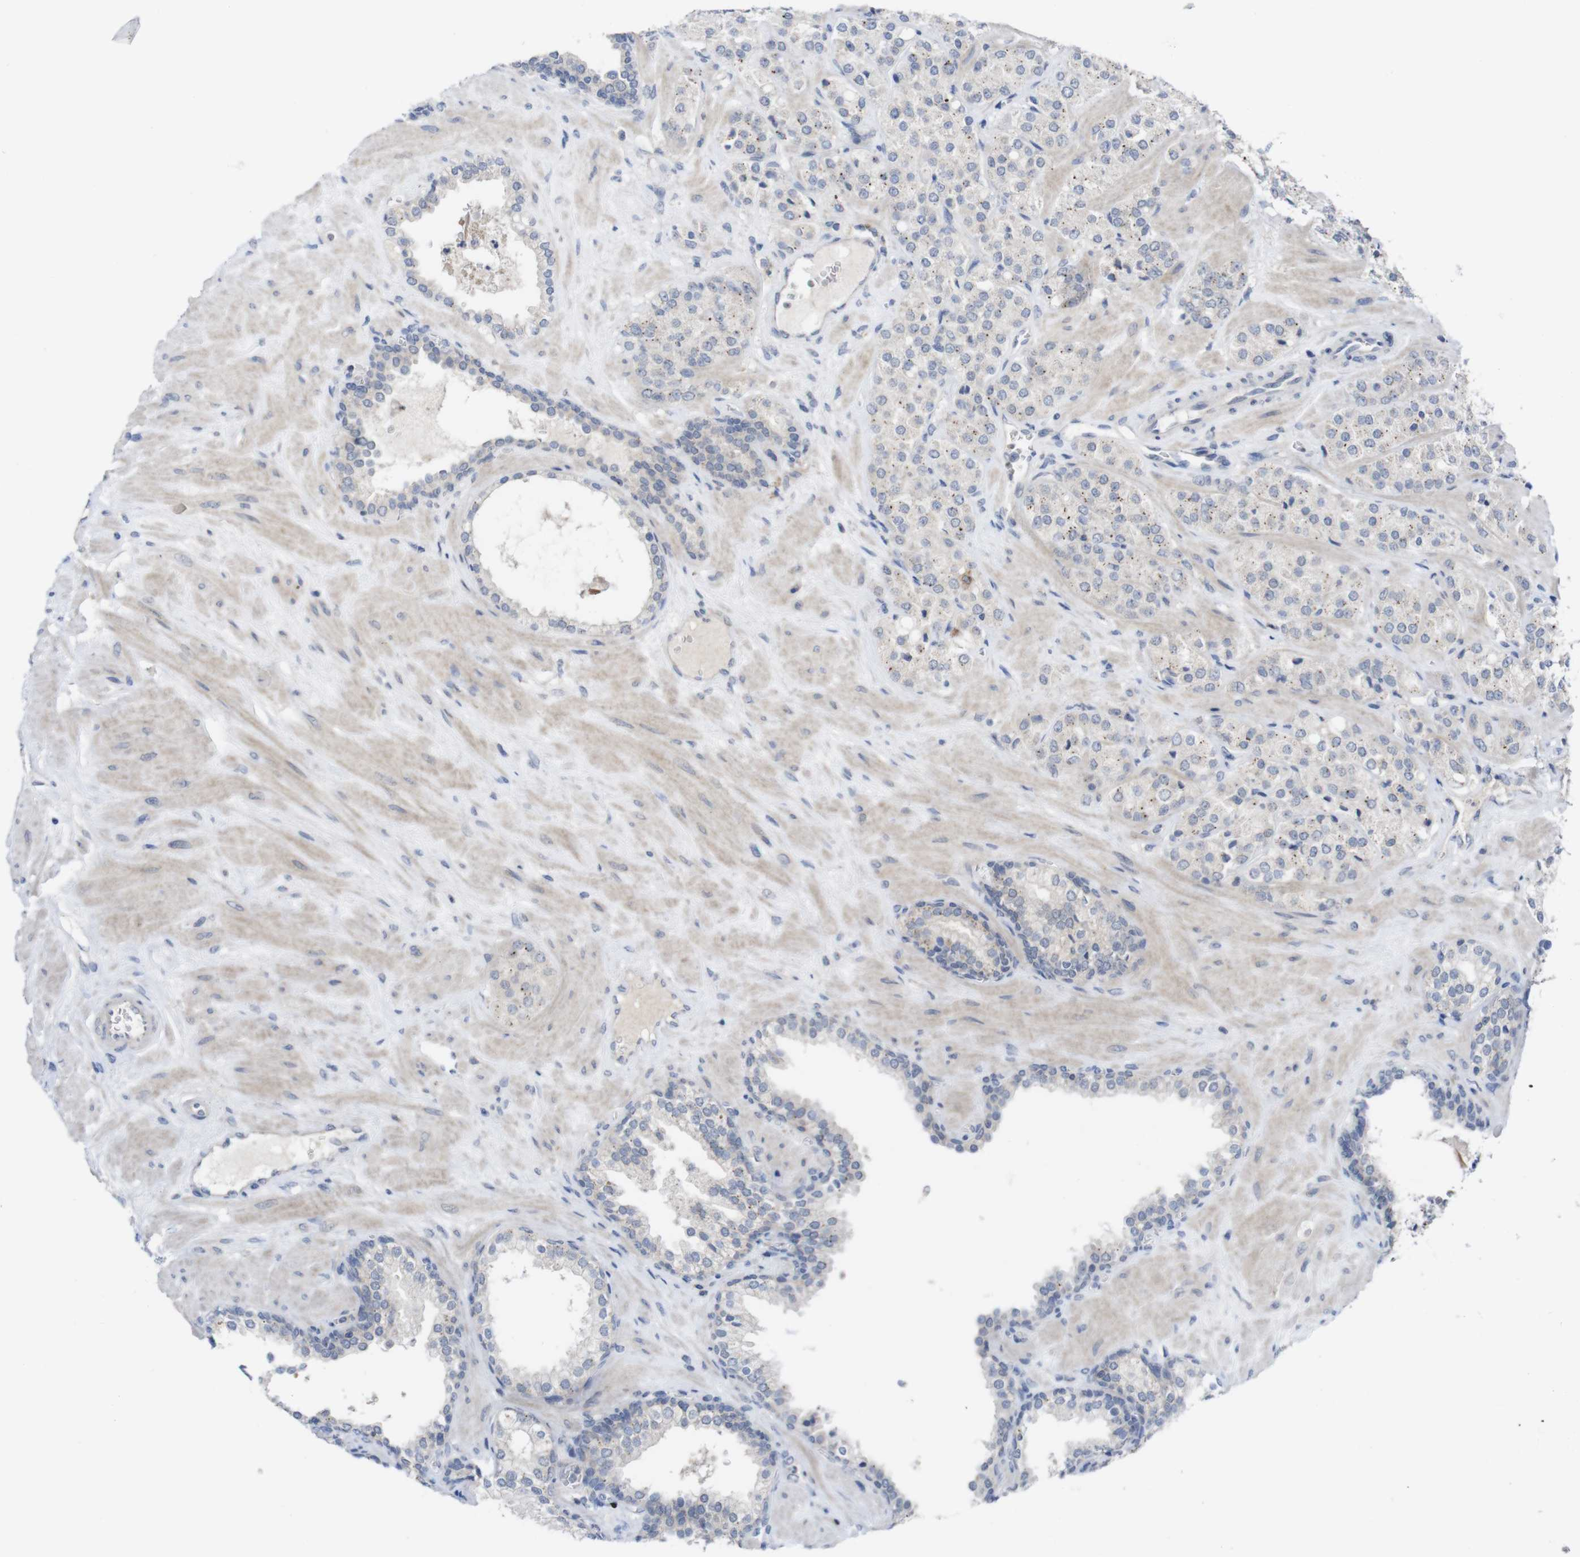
{"staining": {"intensity": "weak", "quantity": "25%-75%", "location": "cytoplasmic/membranous"}, "tissue": "prostate cancer", "cell_type": "Tumor cells", "image_type": "cancer", "snomed": [{"axis": "morphology", "description": "Adenocarcinoma, High grade"}, {"axis": "topography", "description": "Prostate"}], "caption": "Protein expression analysis of human prostate cancer reveals weak cytoplasmic/membranous staining in about 25%-75% of tumor cells. The protein of interest is shown in brown color, while the nuclei are stained blue.", "gene": "SLAMF7", "patient": {"sex": "male", "age": 64}}